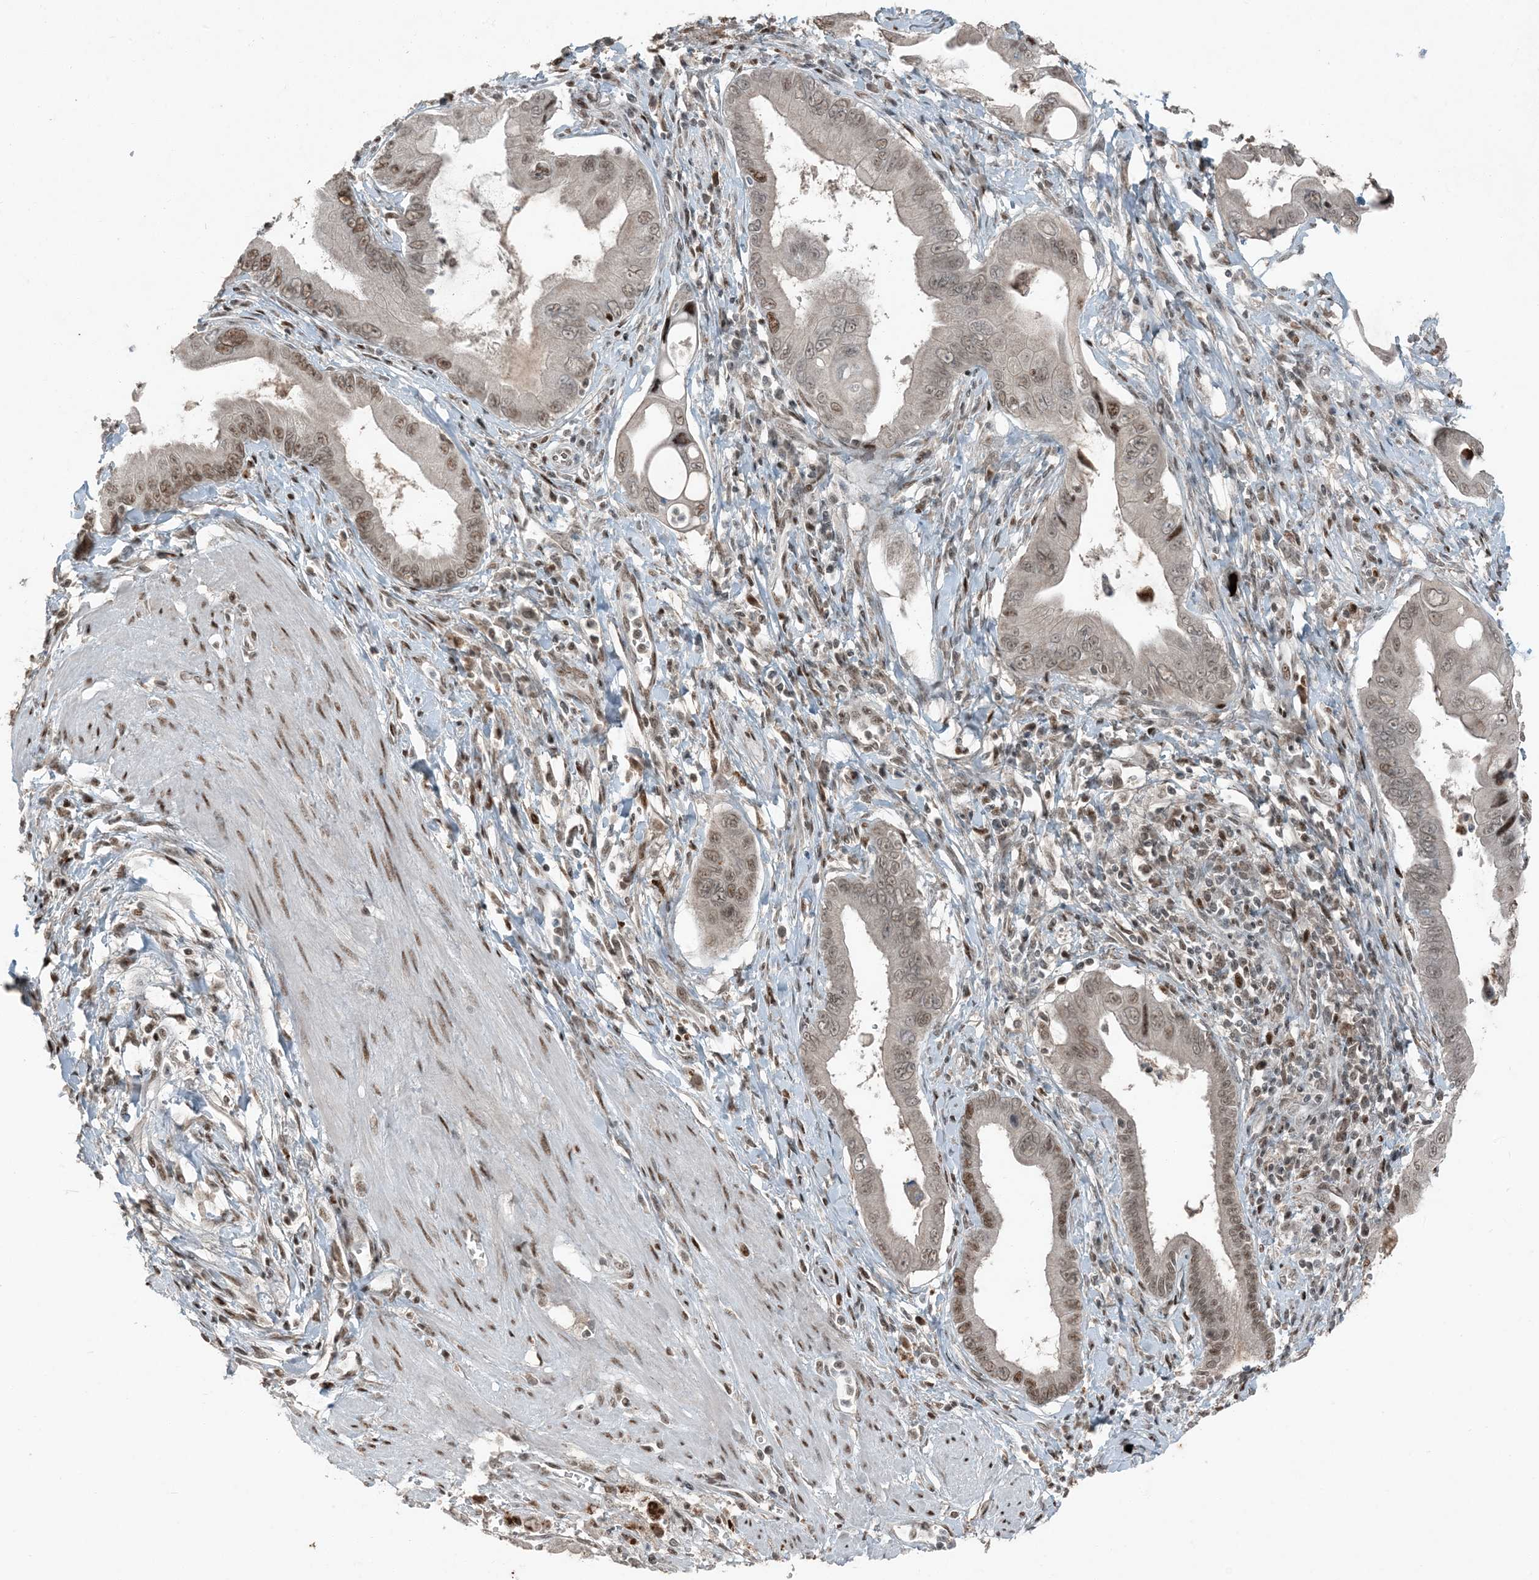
{"staining": {"intensity": "moderate", "quantity": ">75%", "location": "nuclear"}, "tissue": "pancreatic cancer", "cell_type": "Tumor cells", "image_type": "cancer", "snomed": [{"axis": "morphology", "description": "Adenocarcinoma, NOS"}, {"axis": "topography", "description": "Pancreas"}], "caption": "IHC (DAB) staining of pancreatic cancer exhibits moderate nuclear protein expression in about >75% of tumor cells. The protein is shown in brown color, while the nuclei are stained blue.", "gene": "TADA2B", "patient": {"sex": "male", "age": 78}}